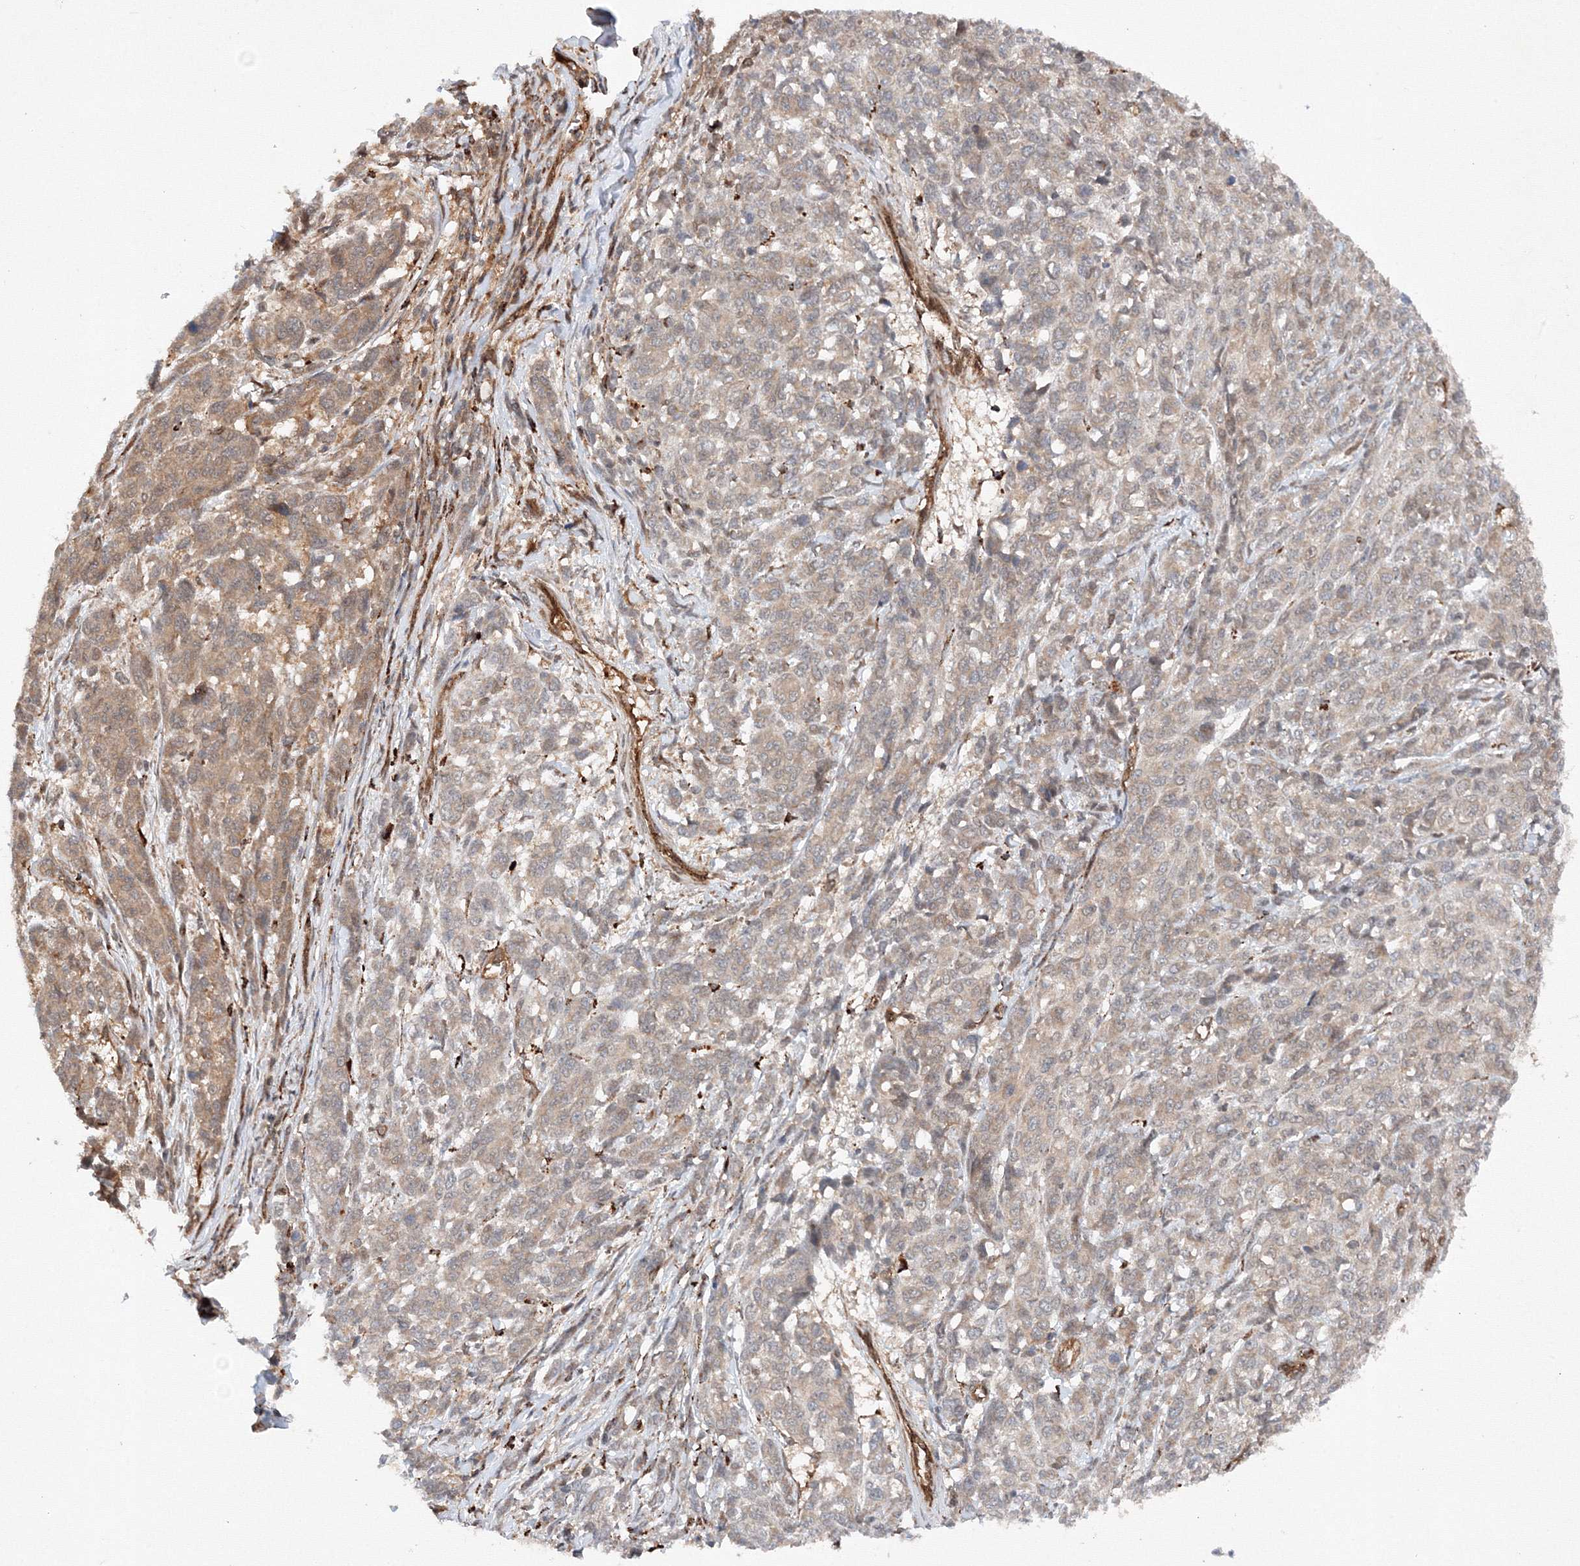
{"staining": {"intensity": "moderate", "quantity": "25%-75%", "location": "cytoplasmic/membranous"}, "tissue": "melanoma", "cell_type": "Tumor cells", "image_type": "cancer", "snomed": [{"axis": "morphology", "description": "Malignant melanoma, NOS"}, {"axis": "topography", "description": "Skin"}], "caption": "The immunohistochemical stain highlights moderate cytoplasmic/membranous staining in tumor cells of melanoma tissue.", "gene": "DCTD", "patient": {"sex": "male", "age": 49}}